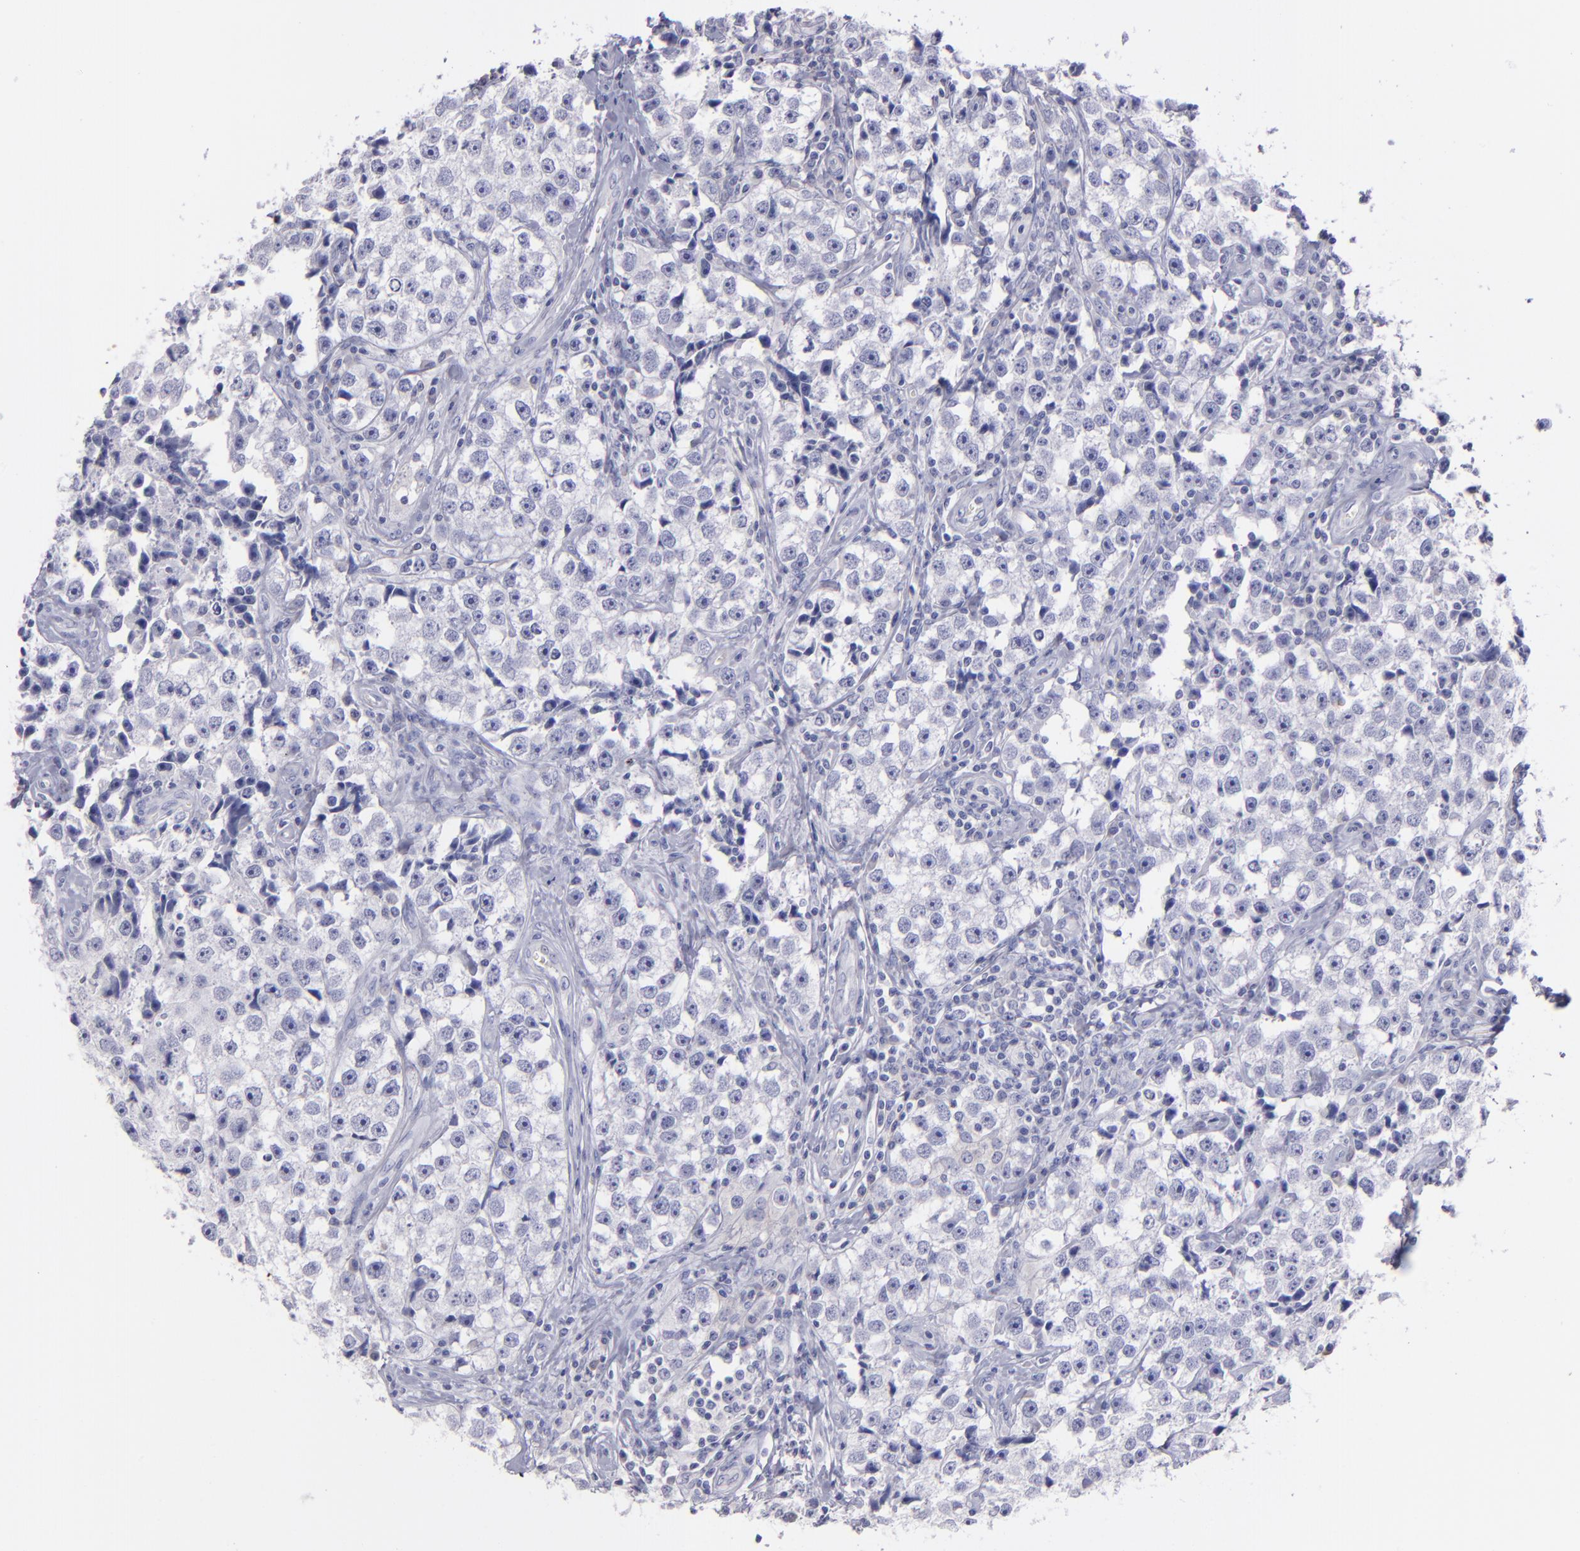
{"staining": {"intensity": "negative", "quantity": "none", "location": "none"}, "tissue": "testis cancer", "cell_type": "Tumor cells", "image_type": "cancer", "snomed": [{"axis": "morphology", "description": "Seminoma, NOS"}, {"axis": "topography", "description": "Testis"}], "caption": "A micrograph of human testis seminoma is negative for staining in tumor cells.", "gene": "SNAP25", "patient": {"sex": "male", "age": 32}}